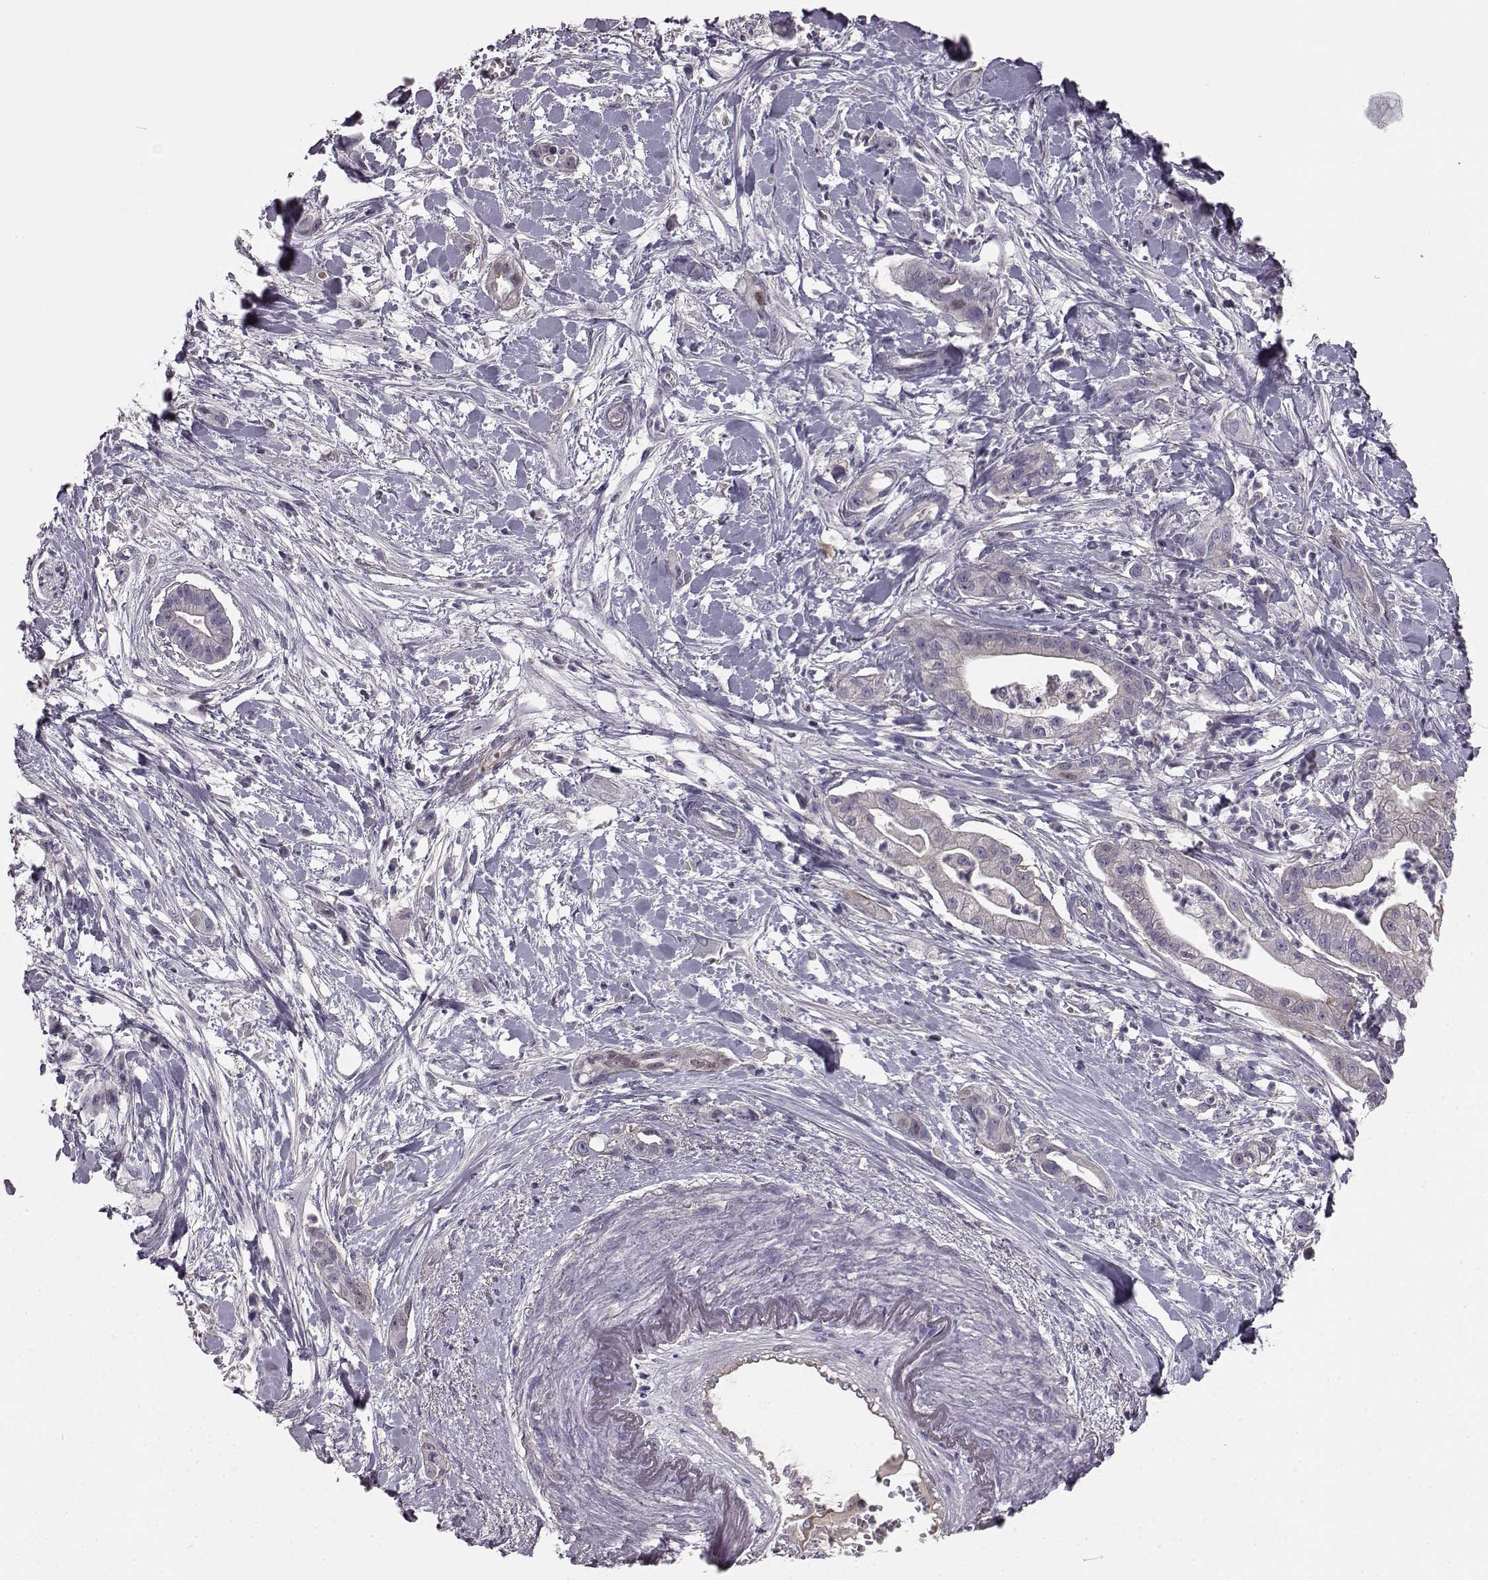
{"staining": {"intensity": "negative", "quantity": "none", "location": "none"}, "tissue": "pancreatic cancer", "cell_type": "Tumor cells", "image_type": "cancer", "snomed": [{"axis": "morphology", "description": "Normal tissue, NOS"}, {"axis": "morphology", "description": "Adenocarcinoma, NOS"}, {"axis": "topography", "description": "Lymph node"}, {"axis": "topography", "description": "Pancreas"}], "caption": "This micrograph is of pancreatic cancer stained with IHC to label a protein in brown with the nuclei are counter-stained blue. There is no staining in tumor cells.", "gene": "KRT85", "patient": {"sex": "female", "age": 58}}